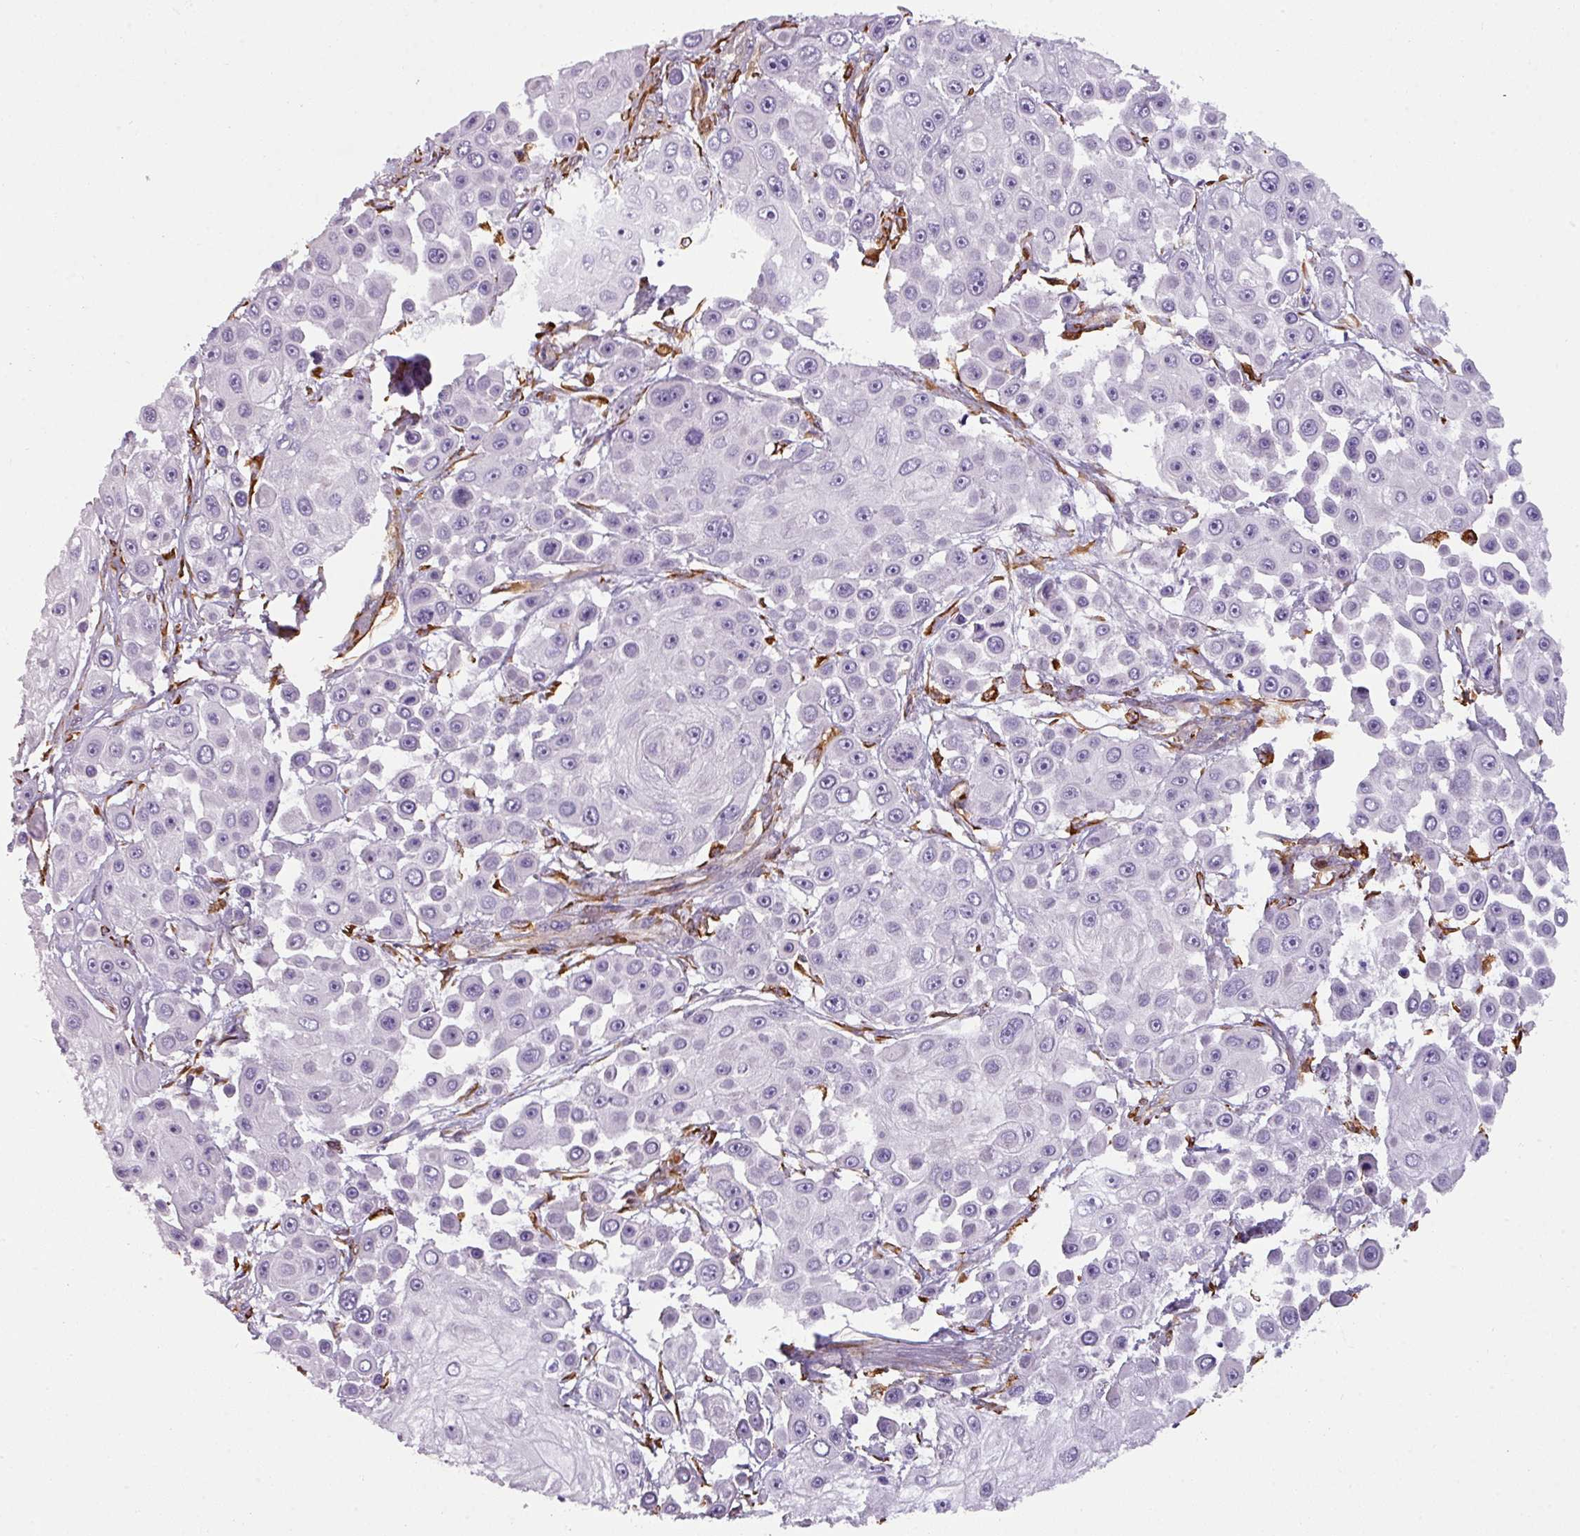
{"staining": {"intensity": "negative", "quantity": "none", "location": "none"}, "tissue": "skin cancer", "cell_type": "Tumor cells", "image_type": "cancer", "snomed": [{"axis": "morphology", "description": "Squamous cell carcinoma, NOS"}, {"axis": "topography", "description": "Skin"}], "caption": "Squamous cell carcinoma (skin) was stained to show a protein in brown. There is no significant positivity in tumor cells.", "gene": "BUD23", "patient": {"sex": "male", "age": 67}}